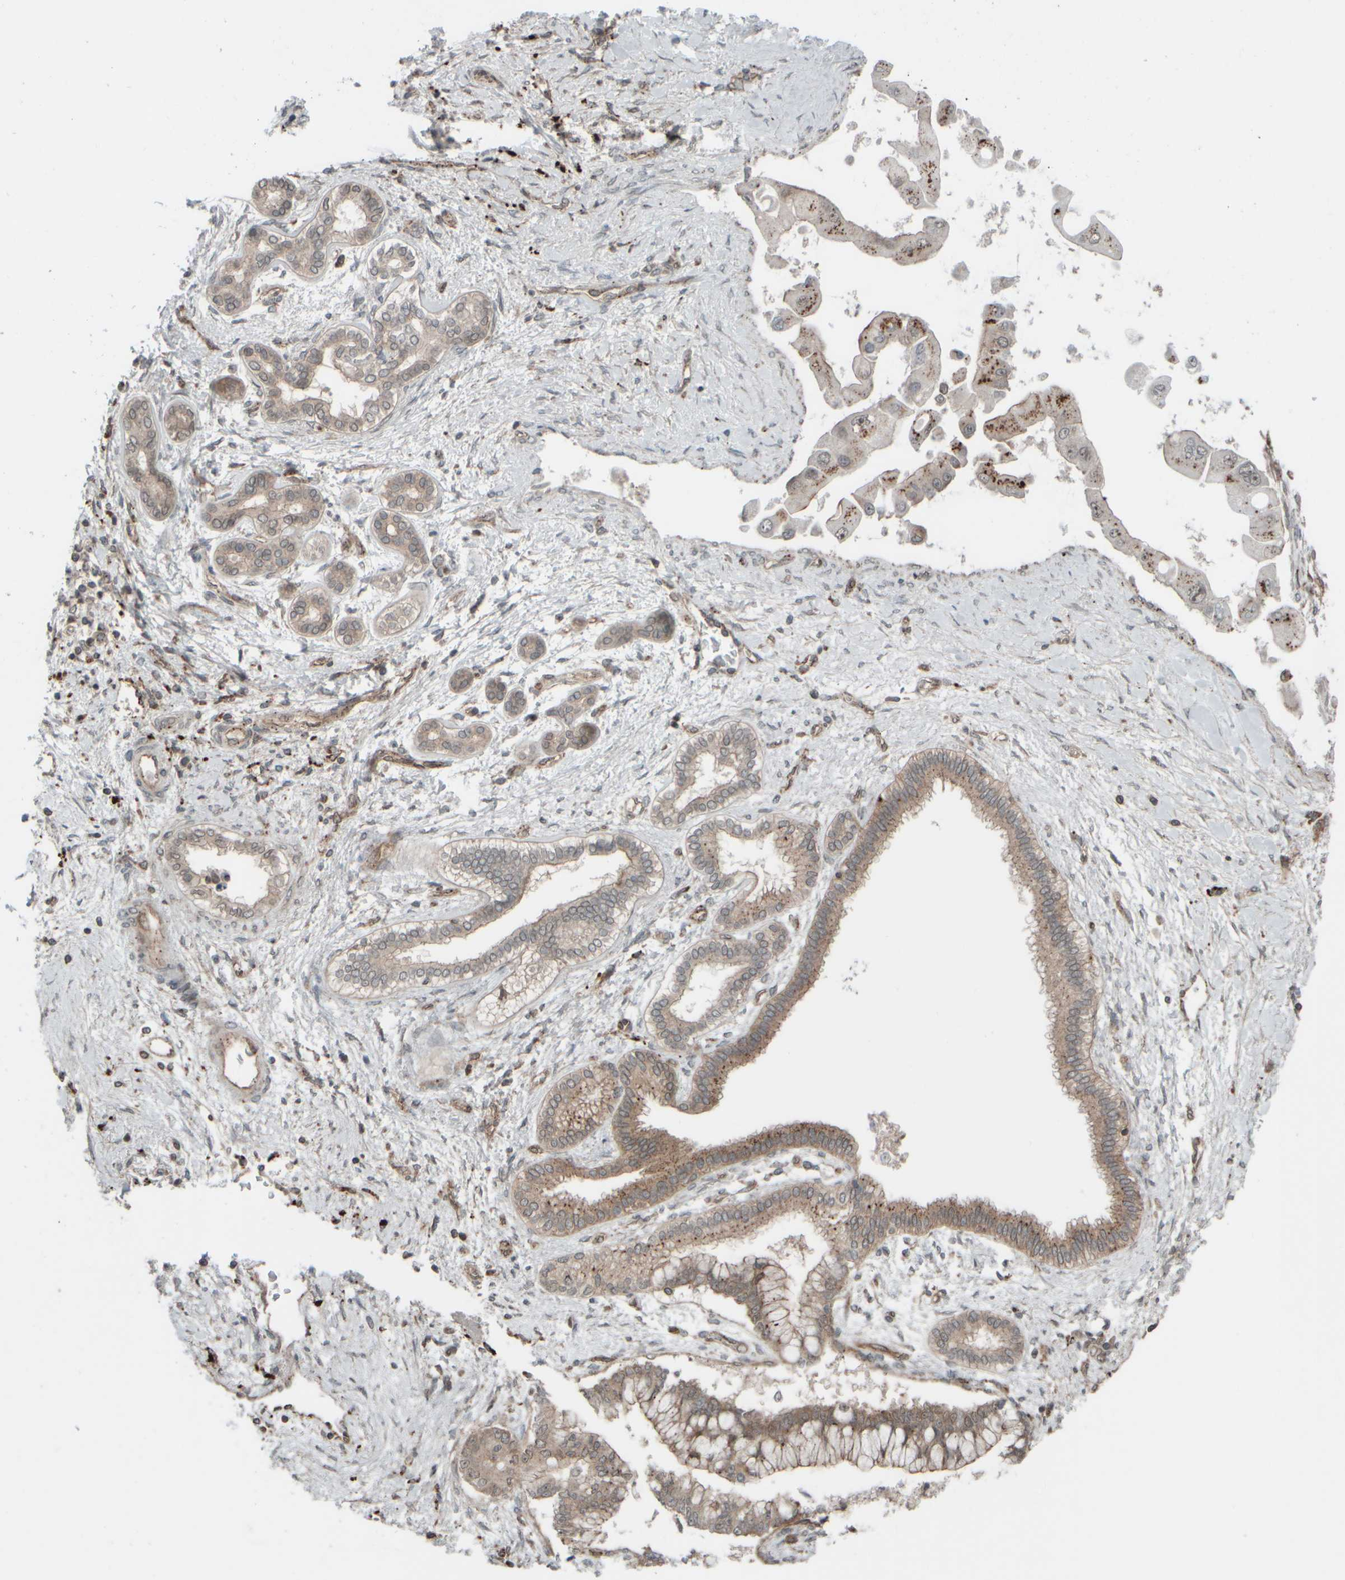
{"staining": {"intensity": "weak", "quantity": ">75%", "location": "cytoplasmic/membranous"}, "tissue": "liver cancer", "cell_type": "Tumor cells", "image_type": "cancer", "snomed": [{"axis": "morphology", "description": "Cholangiocarcinoma"}, {"axis": "topography", "description": "Liver"}], "caption": "Immunohistochemical staining of cholangiocarcinoma (liver) exhibits weak cytoplasmic/membranous protein expression in about >75% of tumor cells.", "gene": "GIGYF1", "patient": {"sex": "male", "age": 50}}